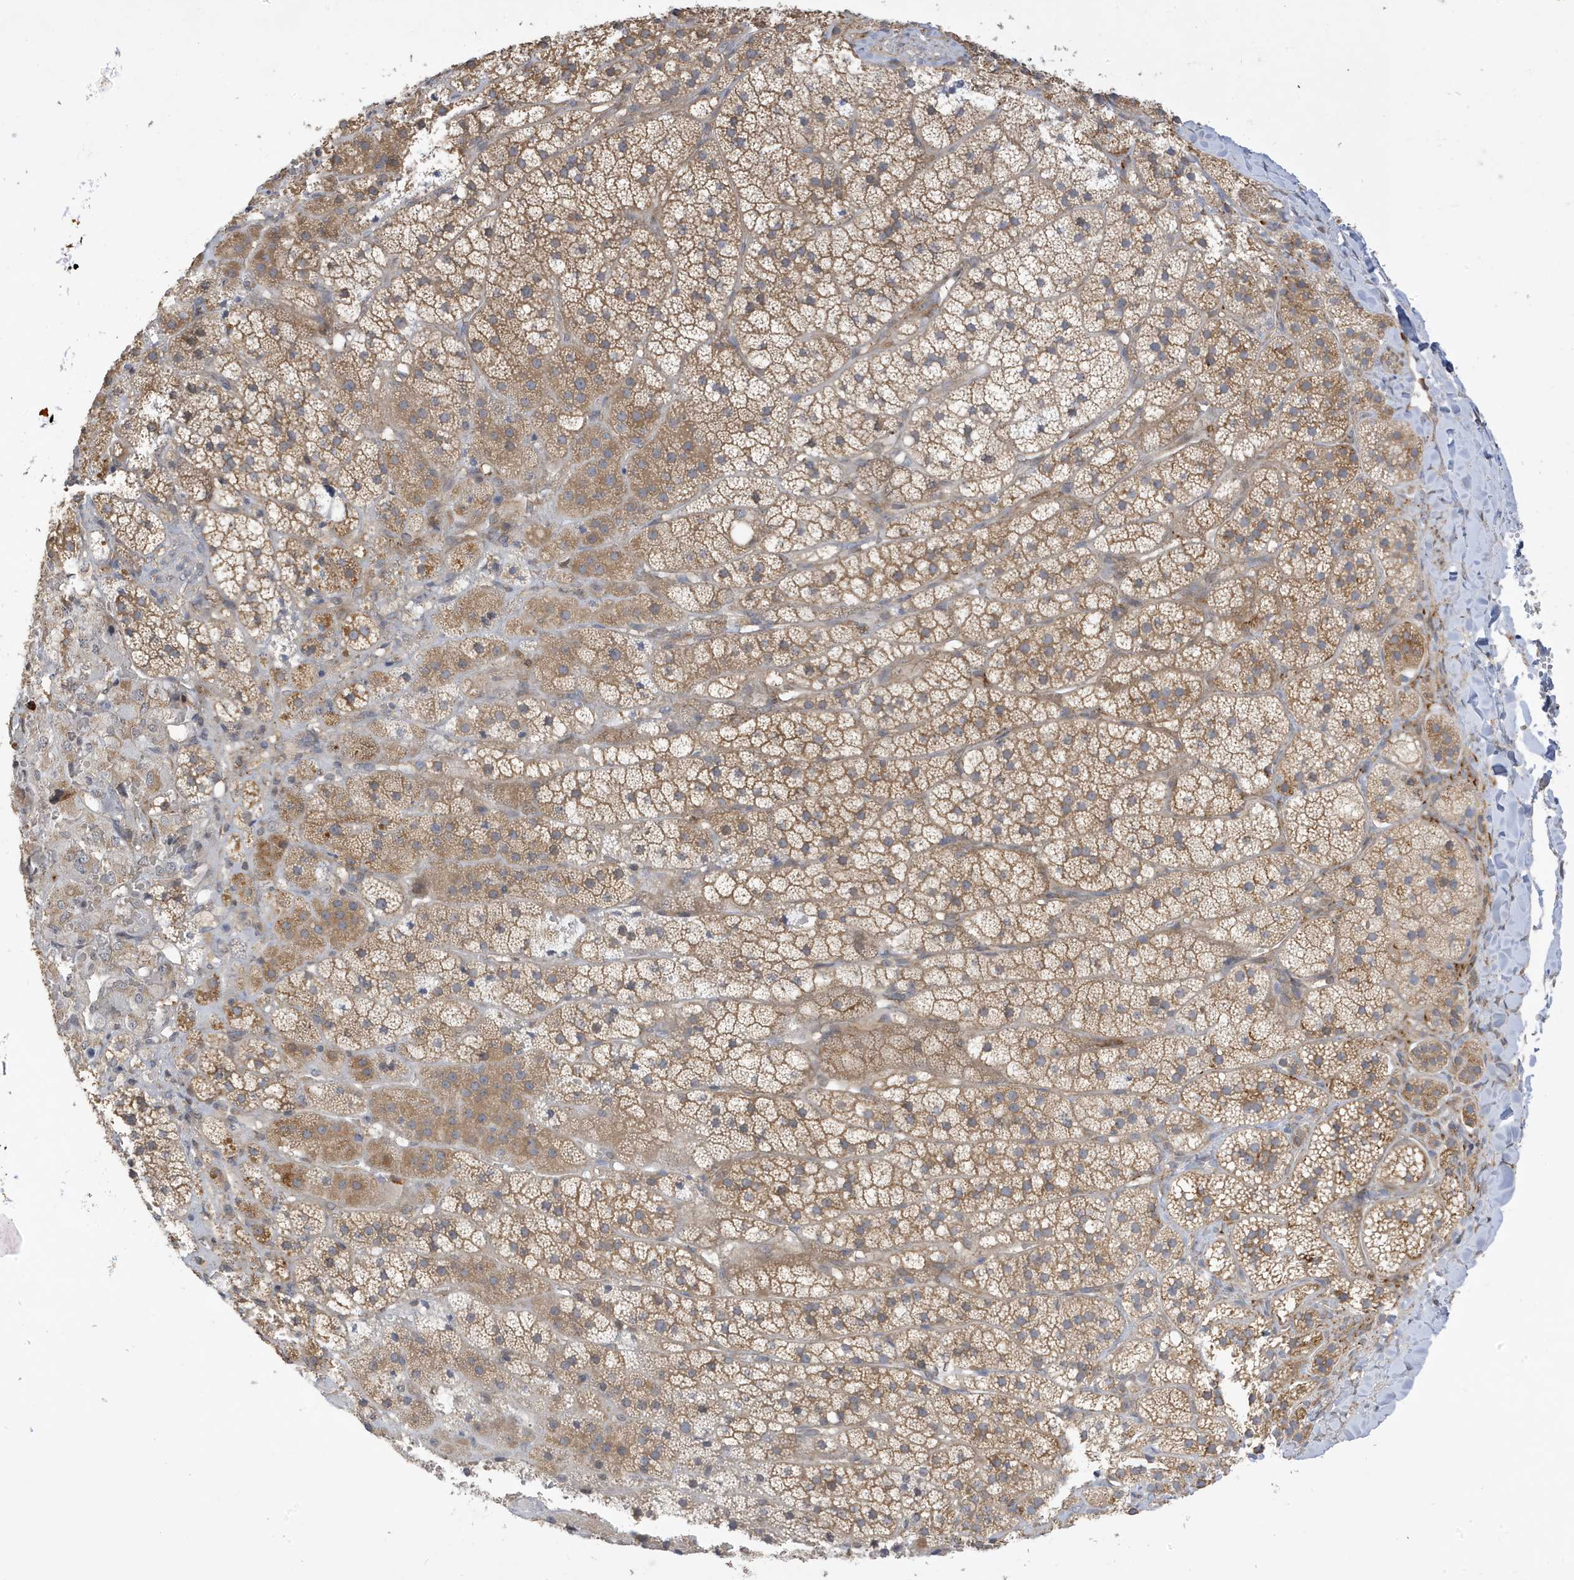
{"staining": {"intensity": "moderate", "quantity": ">75%", "location": "cytoplasmic/membranous"}, "tissue": "adrenal gland", "cell_type": "Glandular cells", "image_type": "normal", "snomed": [{"axis": "morphology", "description": "Normal tissue, NOS"}, {"axis": "topography", "description": "Adrenal gland"}], "caption": "Protein analysis of unremarkable adrenal gland reveals moderate cytoplasmic/membranous expression in approximately >75% of glandular cells.", "gene": "TAB3", "patient": {"sex": "female", "age": 44}}